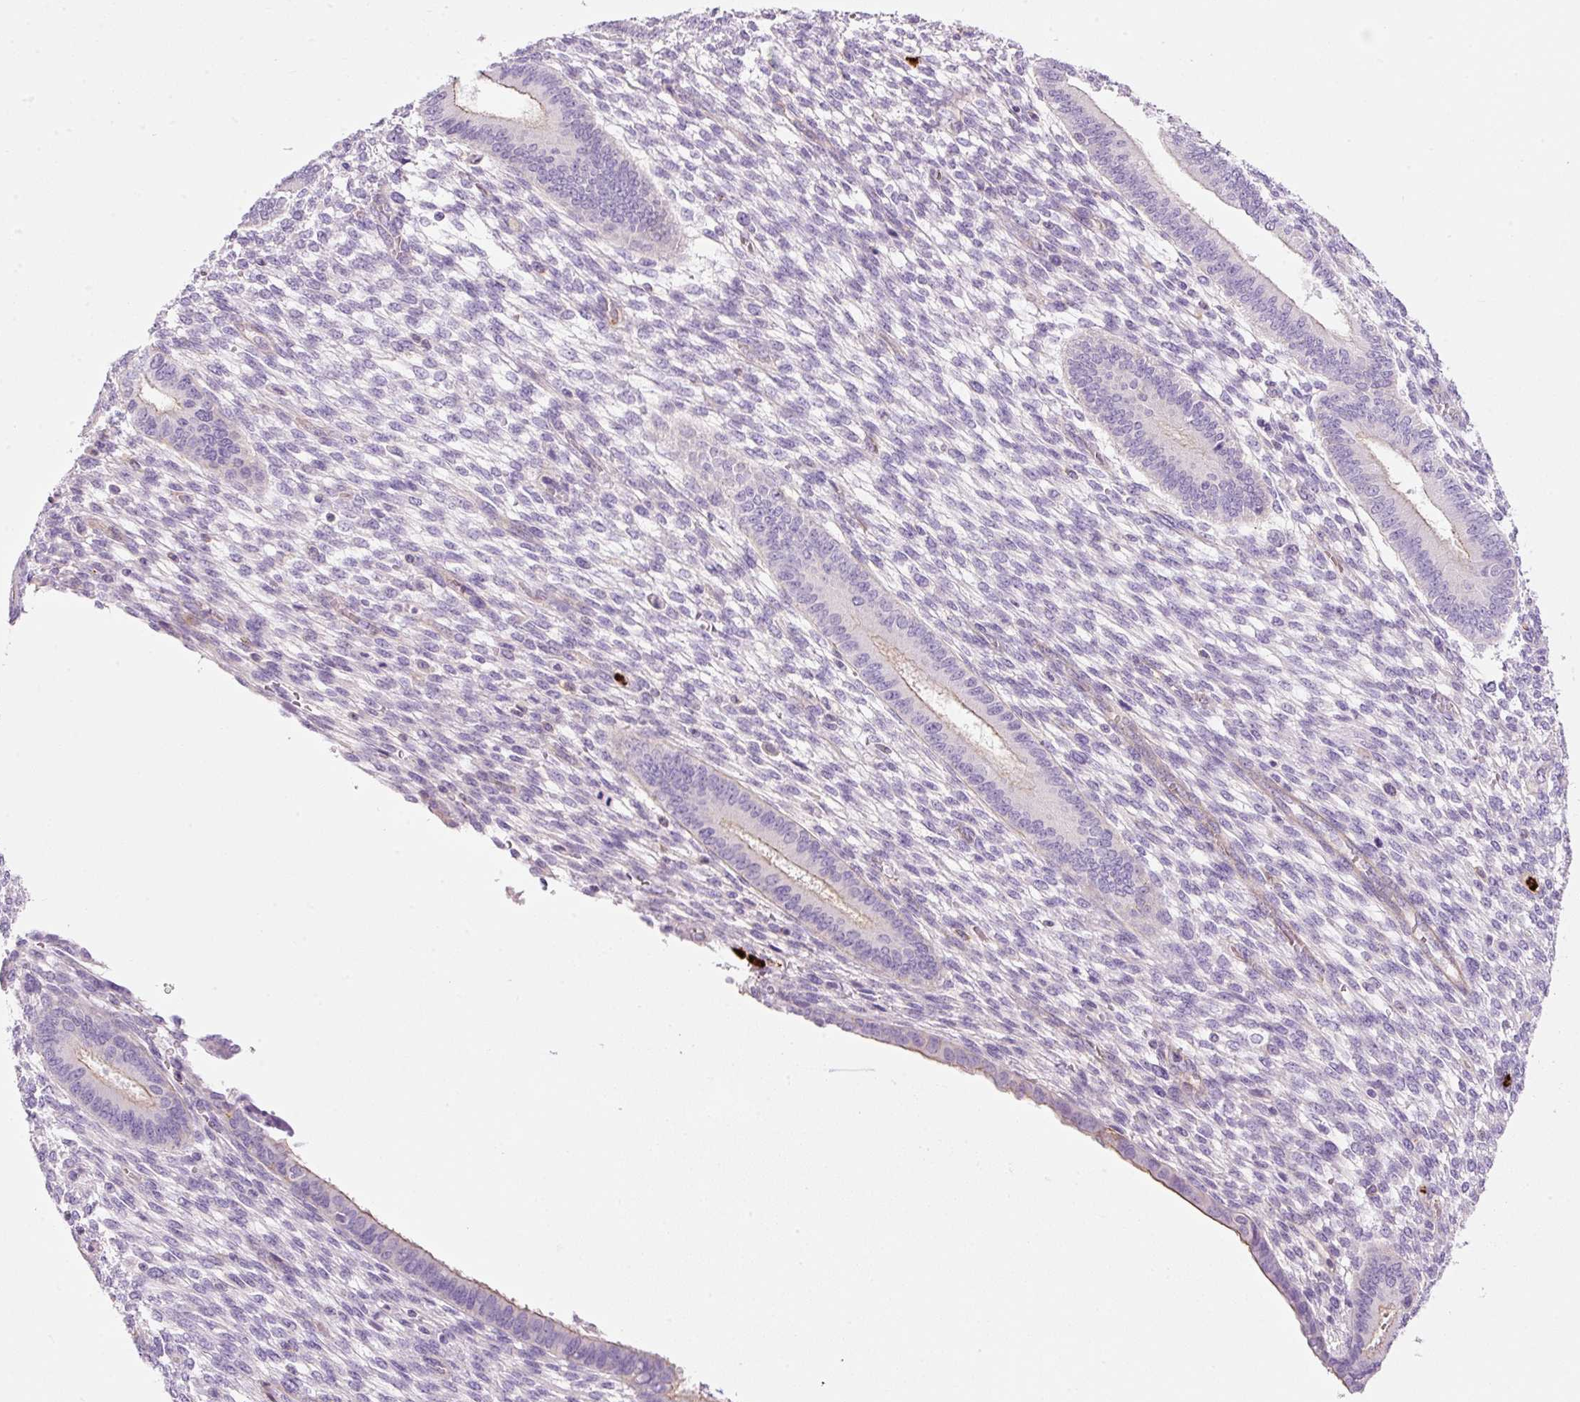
{"staining": {"intensity": "negative", "quantity": "none", "location": "none"}, "tissue": "endometrium", "cell_type": "Cells in endometrial stroma", "image_type": "normal", "snomed": [{"axis": "morphology", "description": "Normal tissue, NOS"}, {"axis": "topography", "description": "Endometrium"}], "caption": "Cells in endometrial stroma show no significant protein expression in unremarkable endometrium.", "gene": "MAP3K3", "patient": {"sex": "female", "age": 36}}